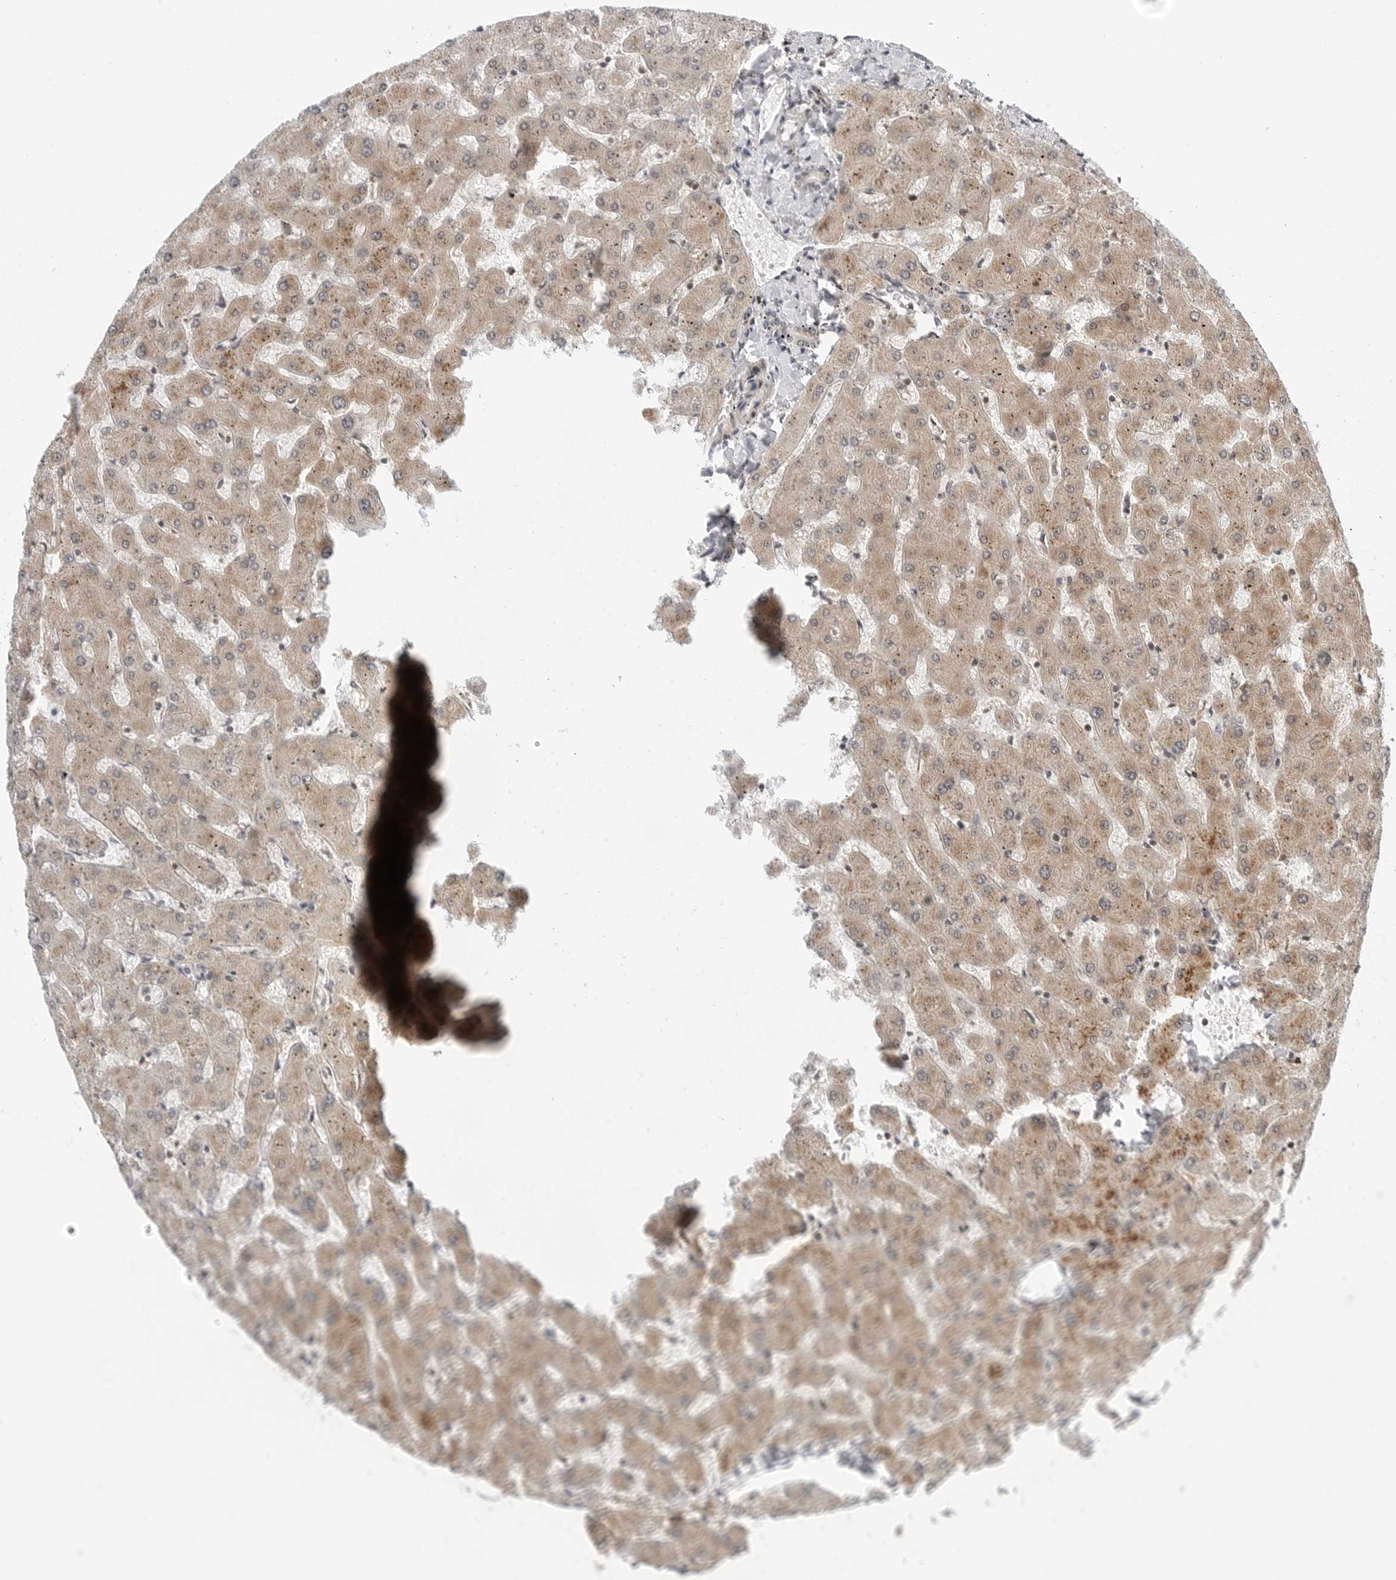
{"staining": {"intensity": "weak", "quantity": "25%-75%", "location": "cytoplasmic/membranous"}, "tissue": "liver", "cell_type": "Cholangiocytes", "image_type": "normal", "snomed": [{"axis": "morphology", "description": "Normal tissue, NOS"}, {"axis": "topography", "description": "Liver"}], "caption": "Brown immunohistochemical staining in unremarkable human liver reveals weak cytoplasmic/membranous staining in approximately 25%-75% of cholangiocytes.", "gene": "MAP2K5", "patient": {"sex": "female", "age": 63}}